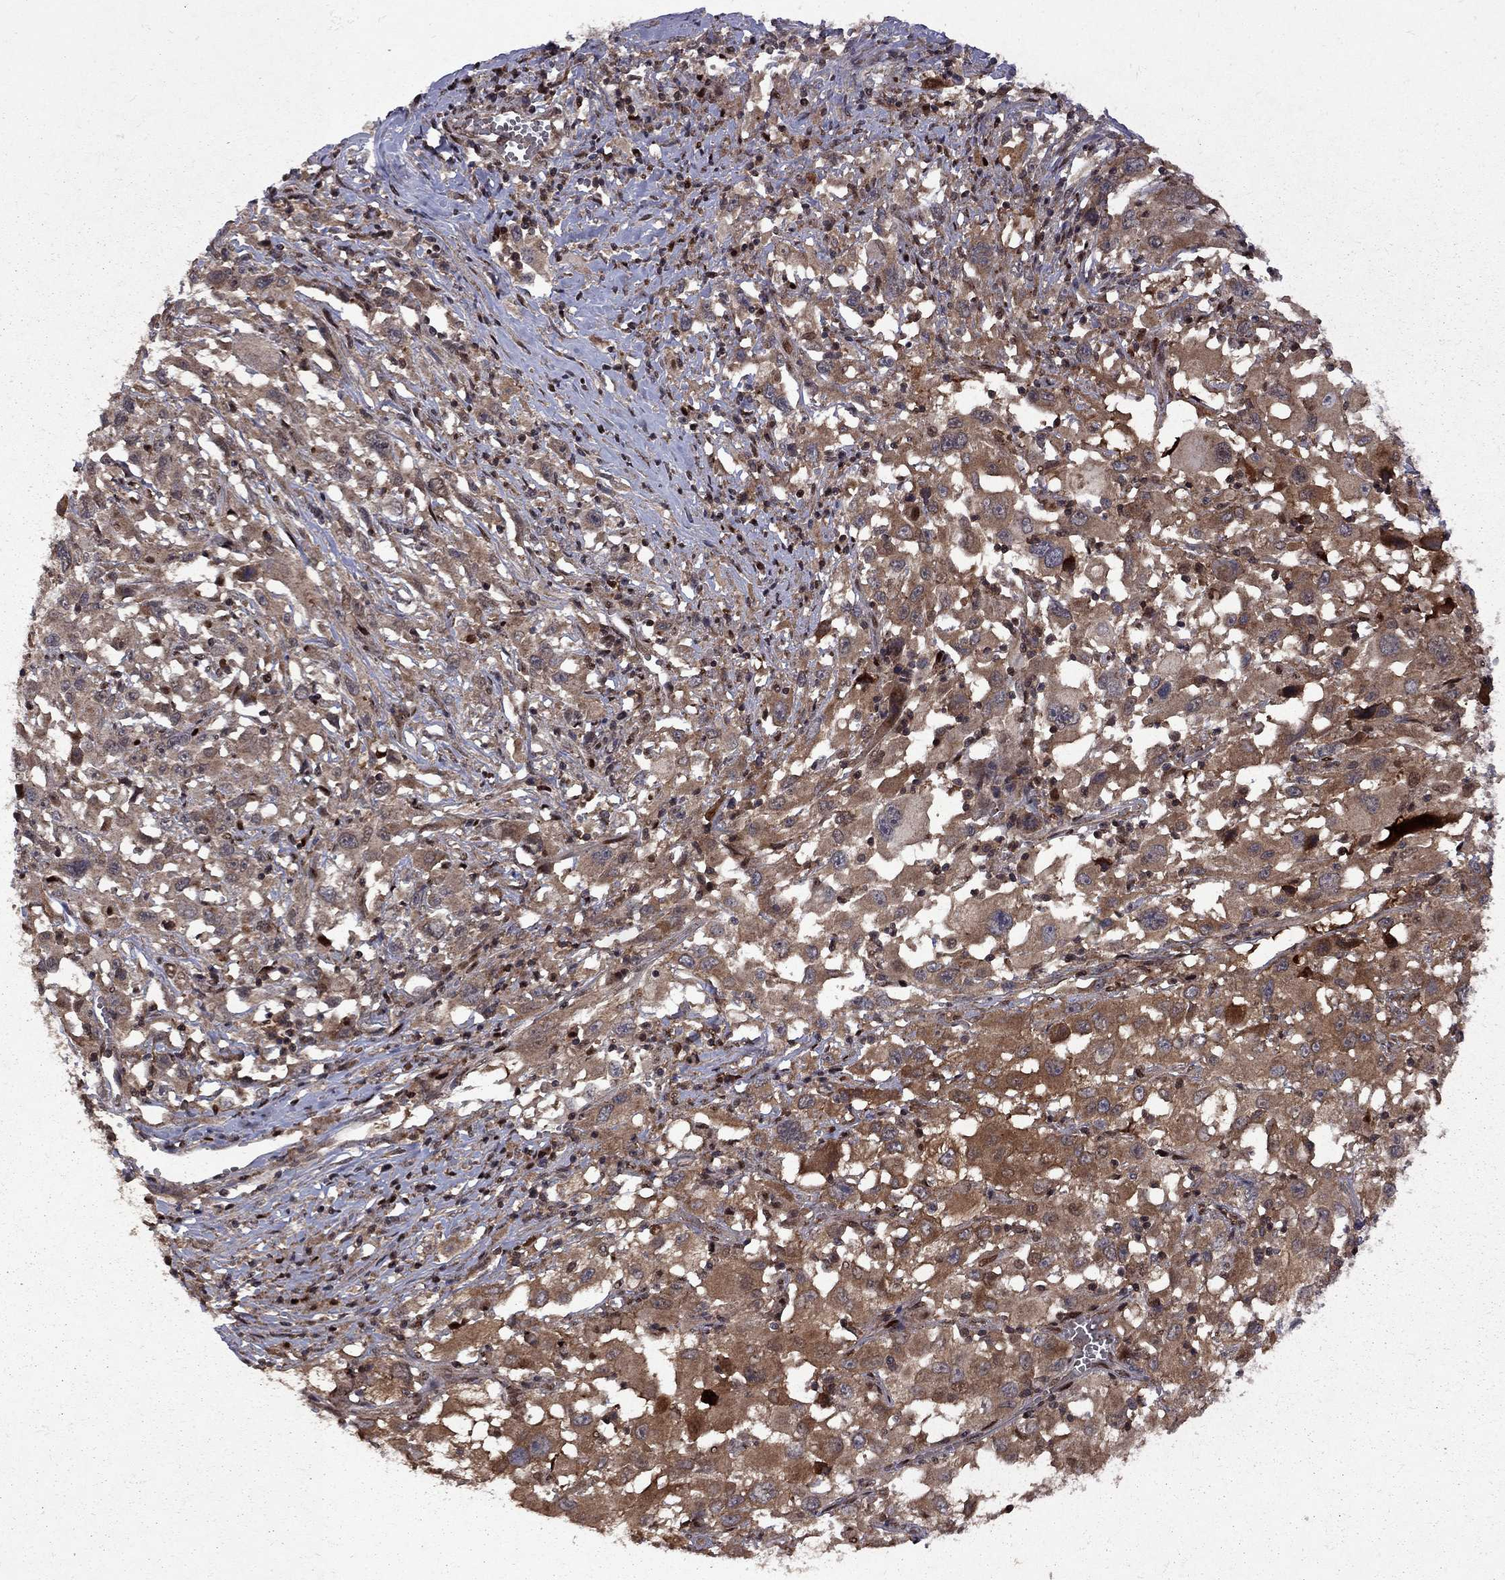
{"staining": {"intensity": "strong", "quantity": "25%-75%", "location": "cytoplasmic/membranous"}, "tissue": "melanoma", "cell_type": "Tumor cells", "image_type": "cancer", "snomed": [{"axis": "morphology", "description": "Malignant melanoma, Metastatic site"}, {"axis": "topography", "description": "Soft tissue"}], "caption": "IHC image of malignant melanoma (metastatic site) stained for a protein (brown), which demonstrates high levels of strong cytoplasmic/membranous positivity in about 25%-75% of tumor cells.", "gene": "IPP", "patient": {"sex": "male", "age": 50}}